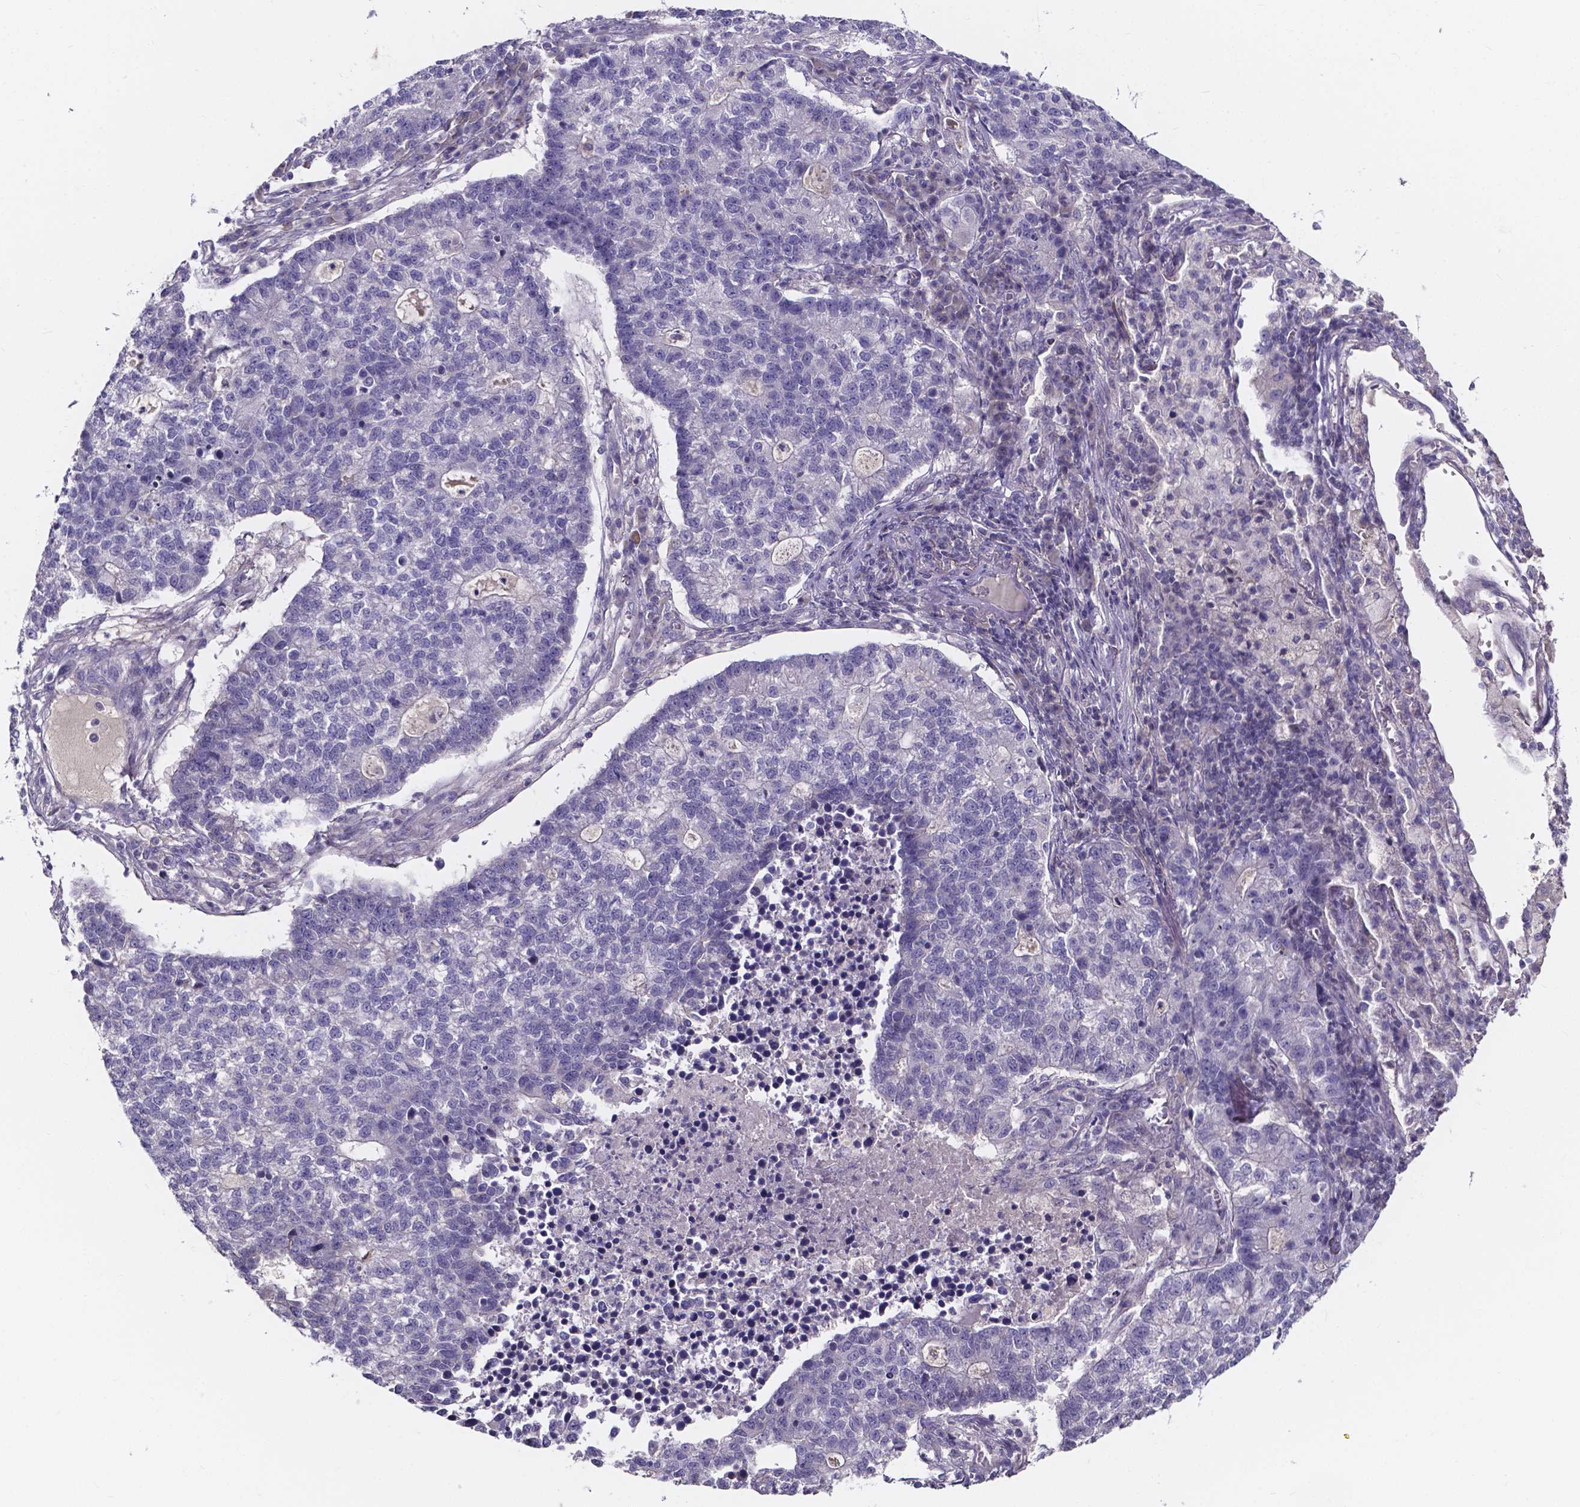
{"staining": {"intensity": "negative", "quantity": "none", "location": "none"}, "tissue": "lung cancer", "cell_type": "Tumor cells", "image_type": "cancer", "snomed": [{"axis": "morphology", "description": "Adenocarcinoma, NOS"}, {"axis": "topography", "description": "Lung"}], "caption": "IHC photomicrograph of neoplastic tissue: human lung cancer (adenocarcinoma) stained with DAB (3,3'-diaminobenzidine) exhibits no significant protein staining in tumor cells.", "gene": "SPOCD1", "patient": {"sex": "male", "age": 57}}